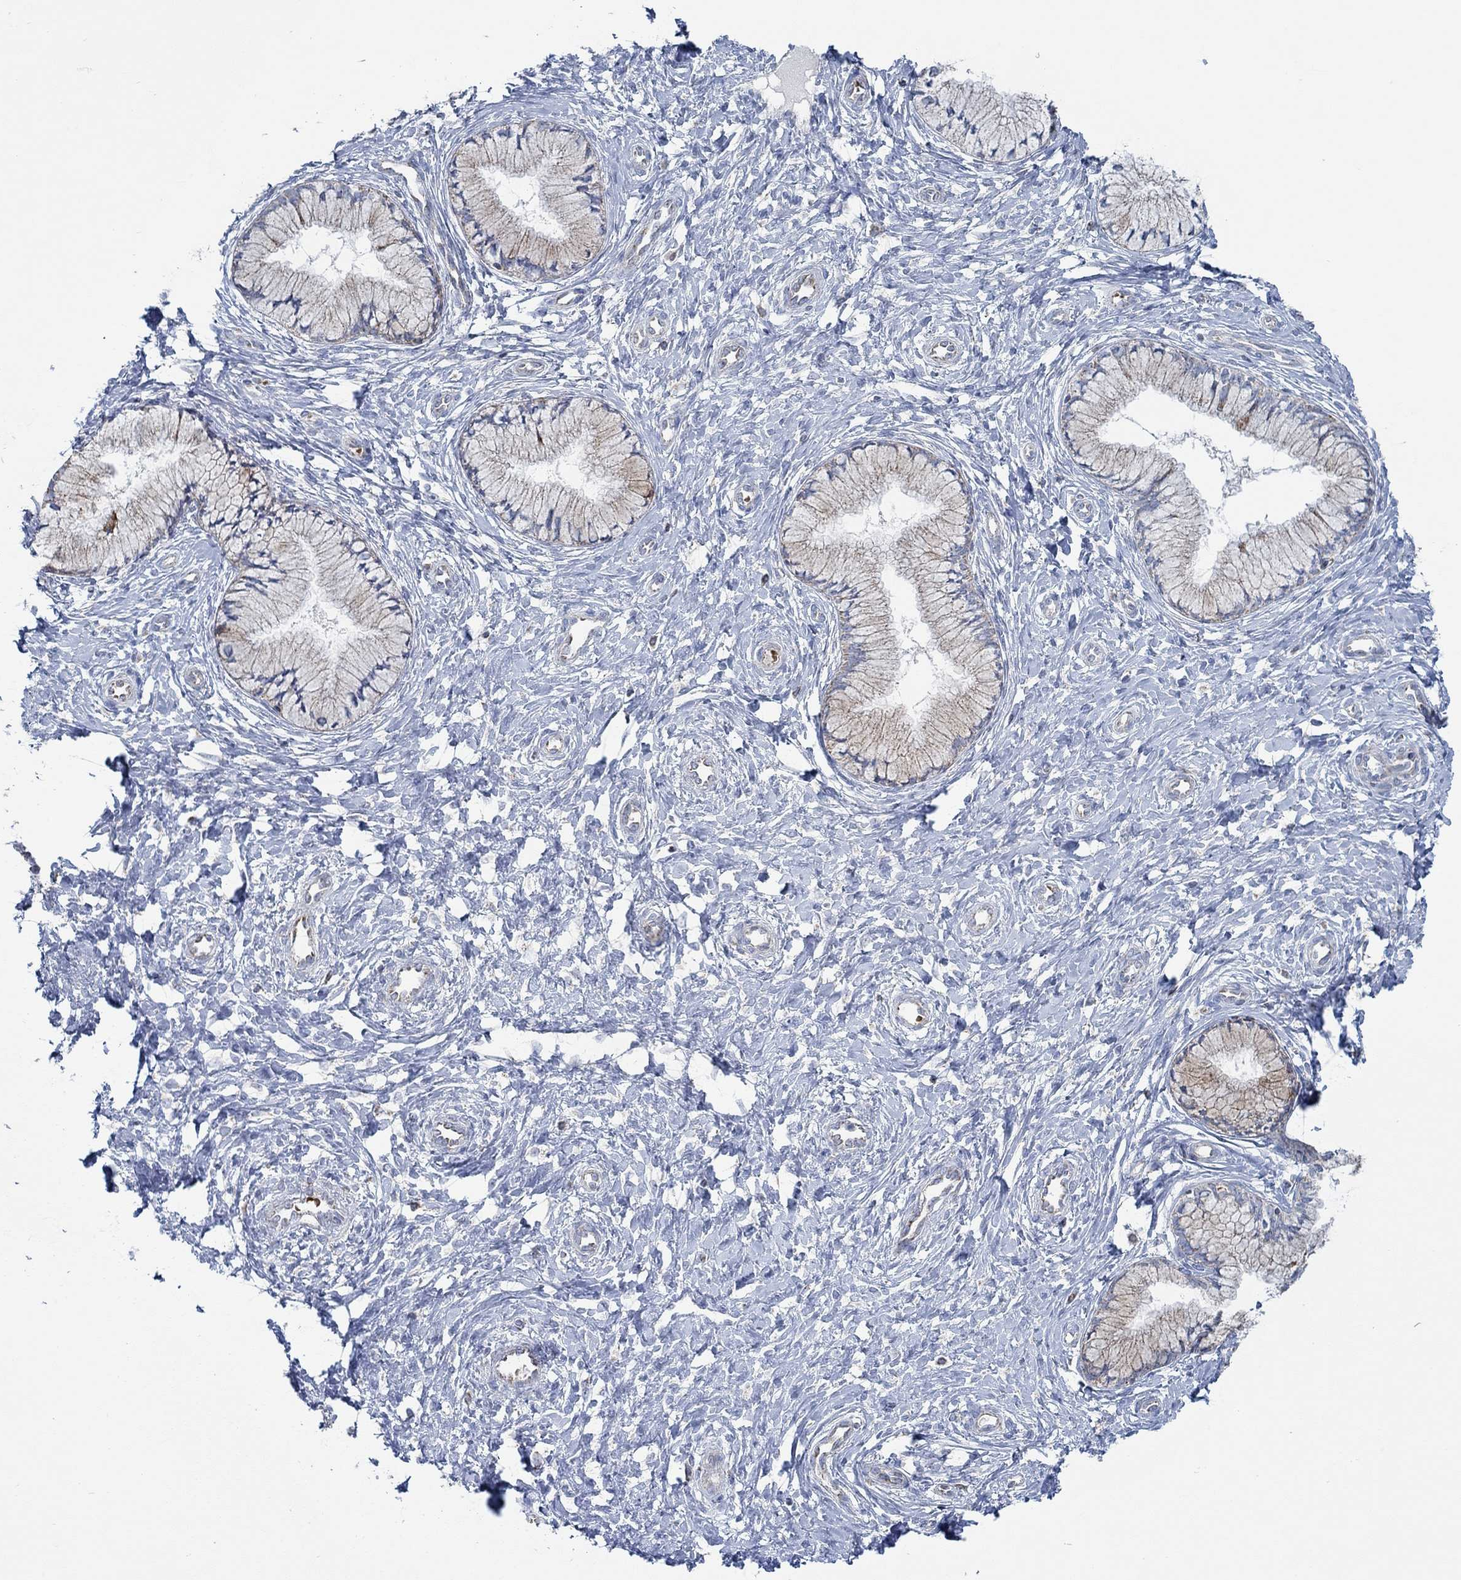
{"staining": {"intensity": "weak", "quantity": "<25%", "location": "cytoplasmic/membranous"}, "tissue": "cervix", "cell_type": "Glandular cells", "image_type": "normal", "snomed": [{"axis": "morphology", "description": "Normal tissue, NOS"}, {"axis": "topography", "description": "Cervix"}], "caption": "Immunohistochemical staining of benign human cervix shows no significant positivity in glandular cells. (Stains: DAB (3,3'-diaminobenzidine) immunohistochemistry (IHC) with hematoxylin counter stain, Microscopy: brightfield microscopy at high magnification).", "gene": "GLOD5", "patient": {"sex": "female", "age": 37}}